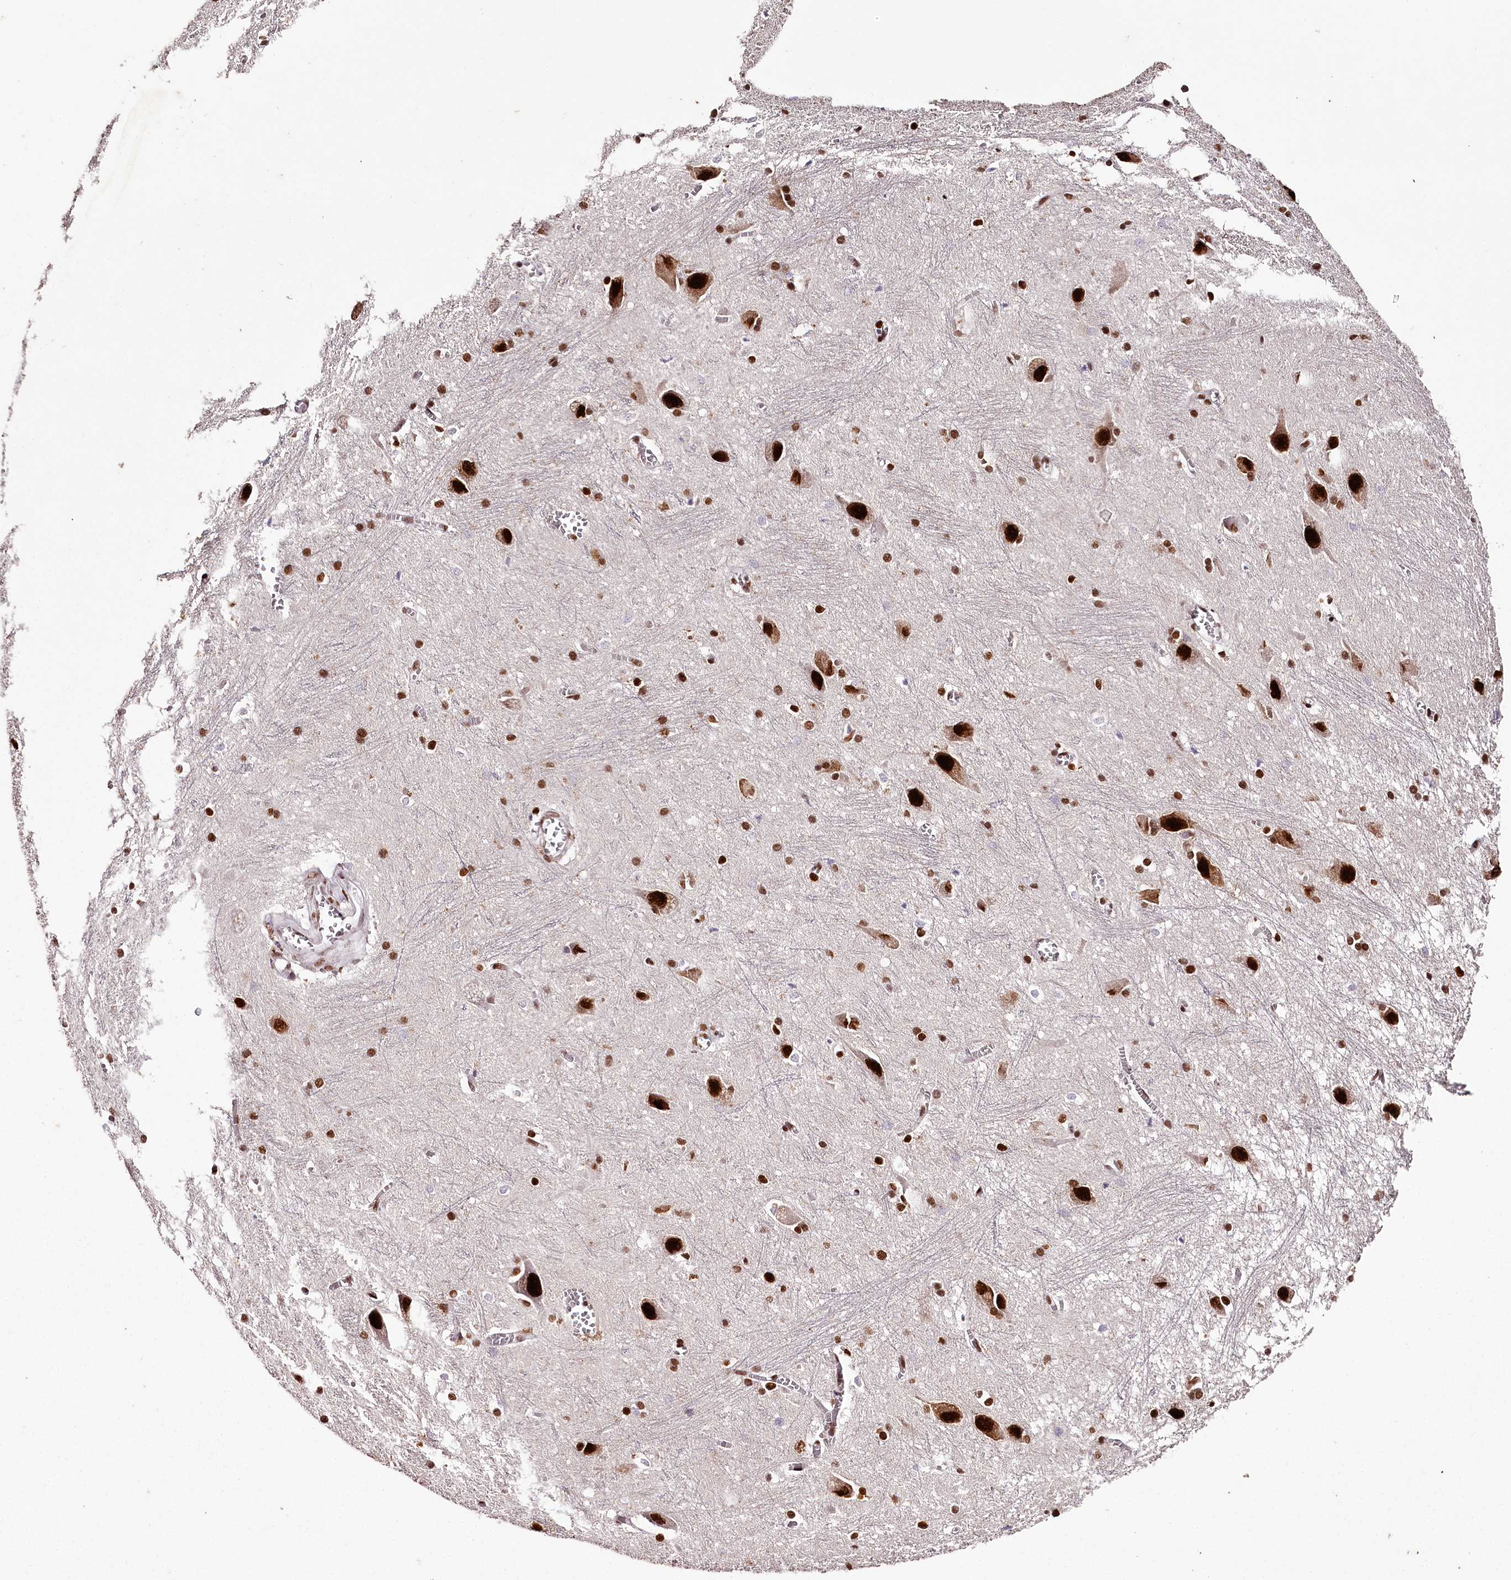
{"staining": {"intensity": "strong", "quantity": "25%-75%", "location": "nuclear"}, "tissue": "caudate", "cell_type": "Glial cells", "image_type": "normal", "snomed": [{"axis": "morphology", "description": "Normal tissue, NOS"}, {"axis": "topography", "description": "Lateral ventricle wall"}], "caption": "This photomicrograph shows immunohistochemistry (IHC) staining of benign caudate, with high strong nuclear expression in about 25%-75% of glial cells.", "gene": "PSPC1", "patient": {"sex": "male", "age": 37}}